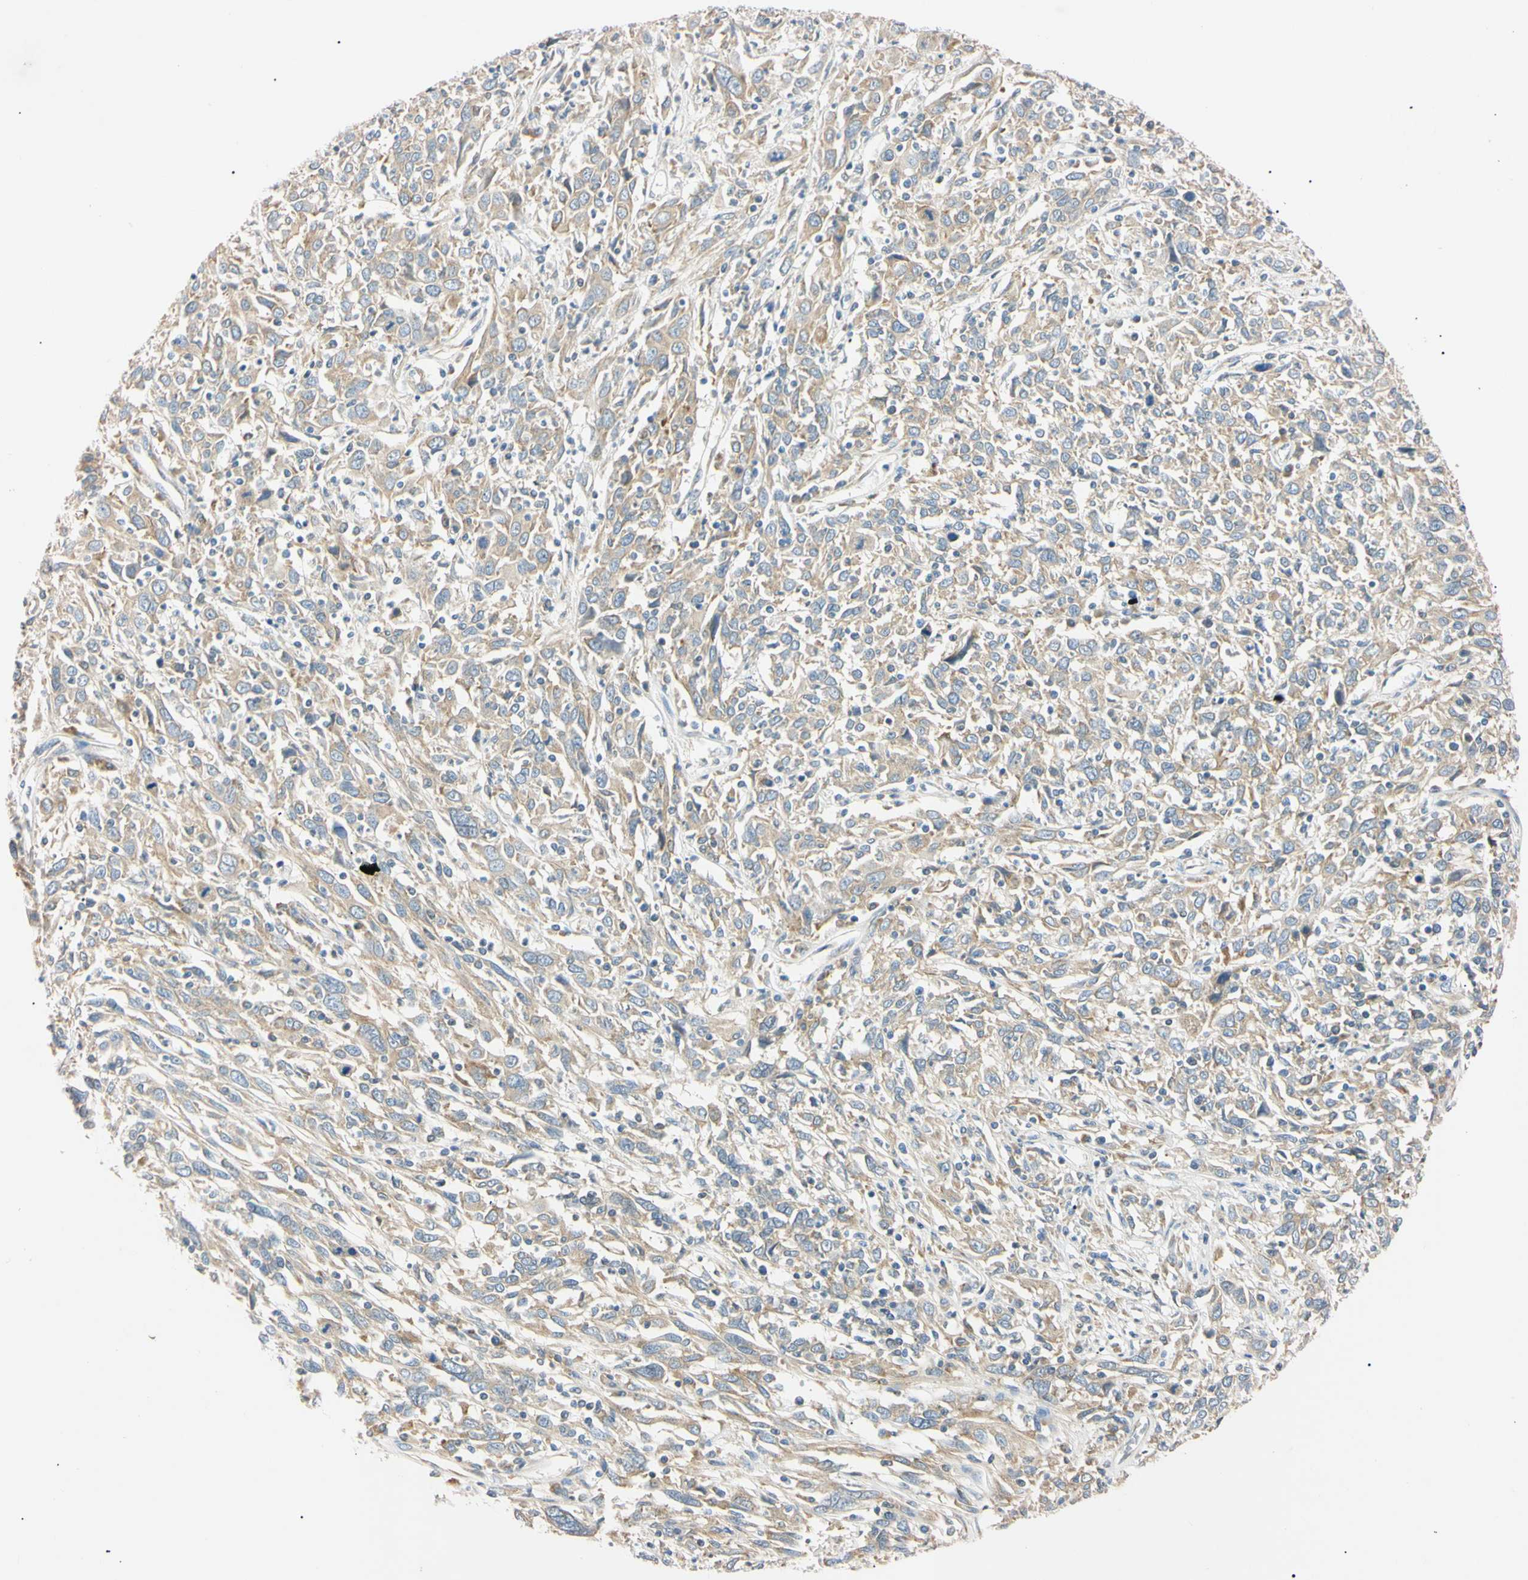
{"staining": {"intensity": "weak", "quantity": ">75%", "location": "cytoplasmic/membranous"}, "tissue": "cervical cancer", "cell_type": "Tumor cells", "image_type": "cancer", "snomed": [{"axis": "morphology", "description": "Squamous cell carcinoma, NOS"}, {"axis": "topography", "description": "Cervix"}], "caption": "Weak cytoplasmic/membranous expression for a protein is identified in approximately >75% of tumor cells of squamous cell carcinoma (cervical) using IHC.", "gene": "DNAJB12", "patient": {"sex": "female", "age": 46}}